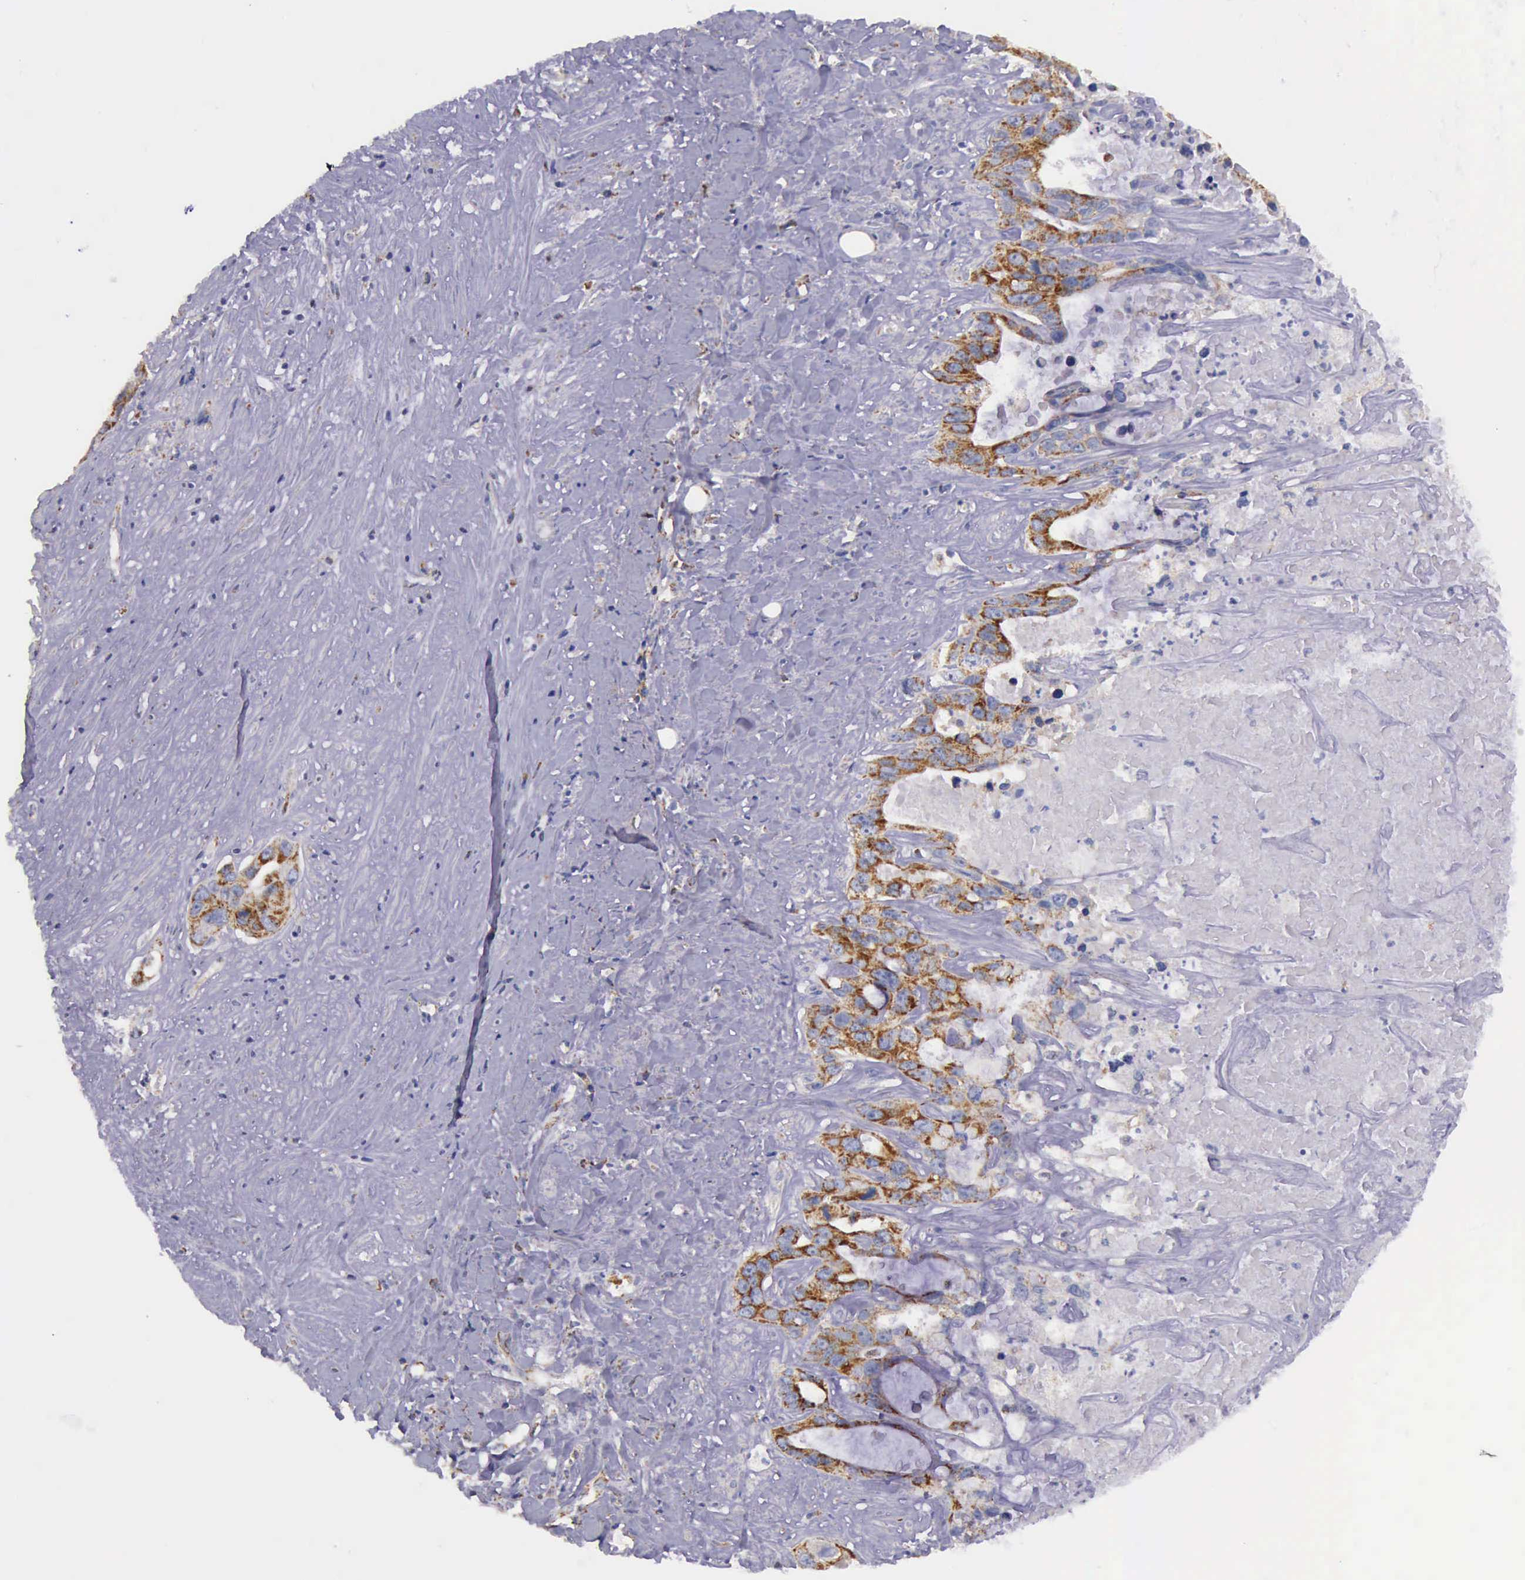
{"staining": {"intensity": "strong", "quantity": ">75%", "location": "cytoplasmic/membranous"}, "tissue": "liver cancer", "cell_type": "Tumor cells", "image_type": "cancer", "snomed": [{"axis": "morphology", "description": "Cholangiocarcinoma"}, {"axis": "topography", "description": "Liver"}], "caption": "Protein staining by IHC shows strong cytoplasmic/membranous expression in approximately >75% of tumor cells in liver cancer (cholangiocarcinoma). (DAB = brown stain, brightfield microscopy at high magnification).", "gene": "TXN2", "patient": {"sex": "female", "age": 65}}